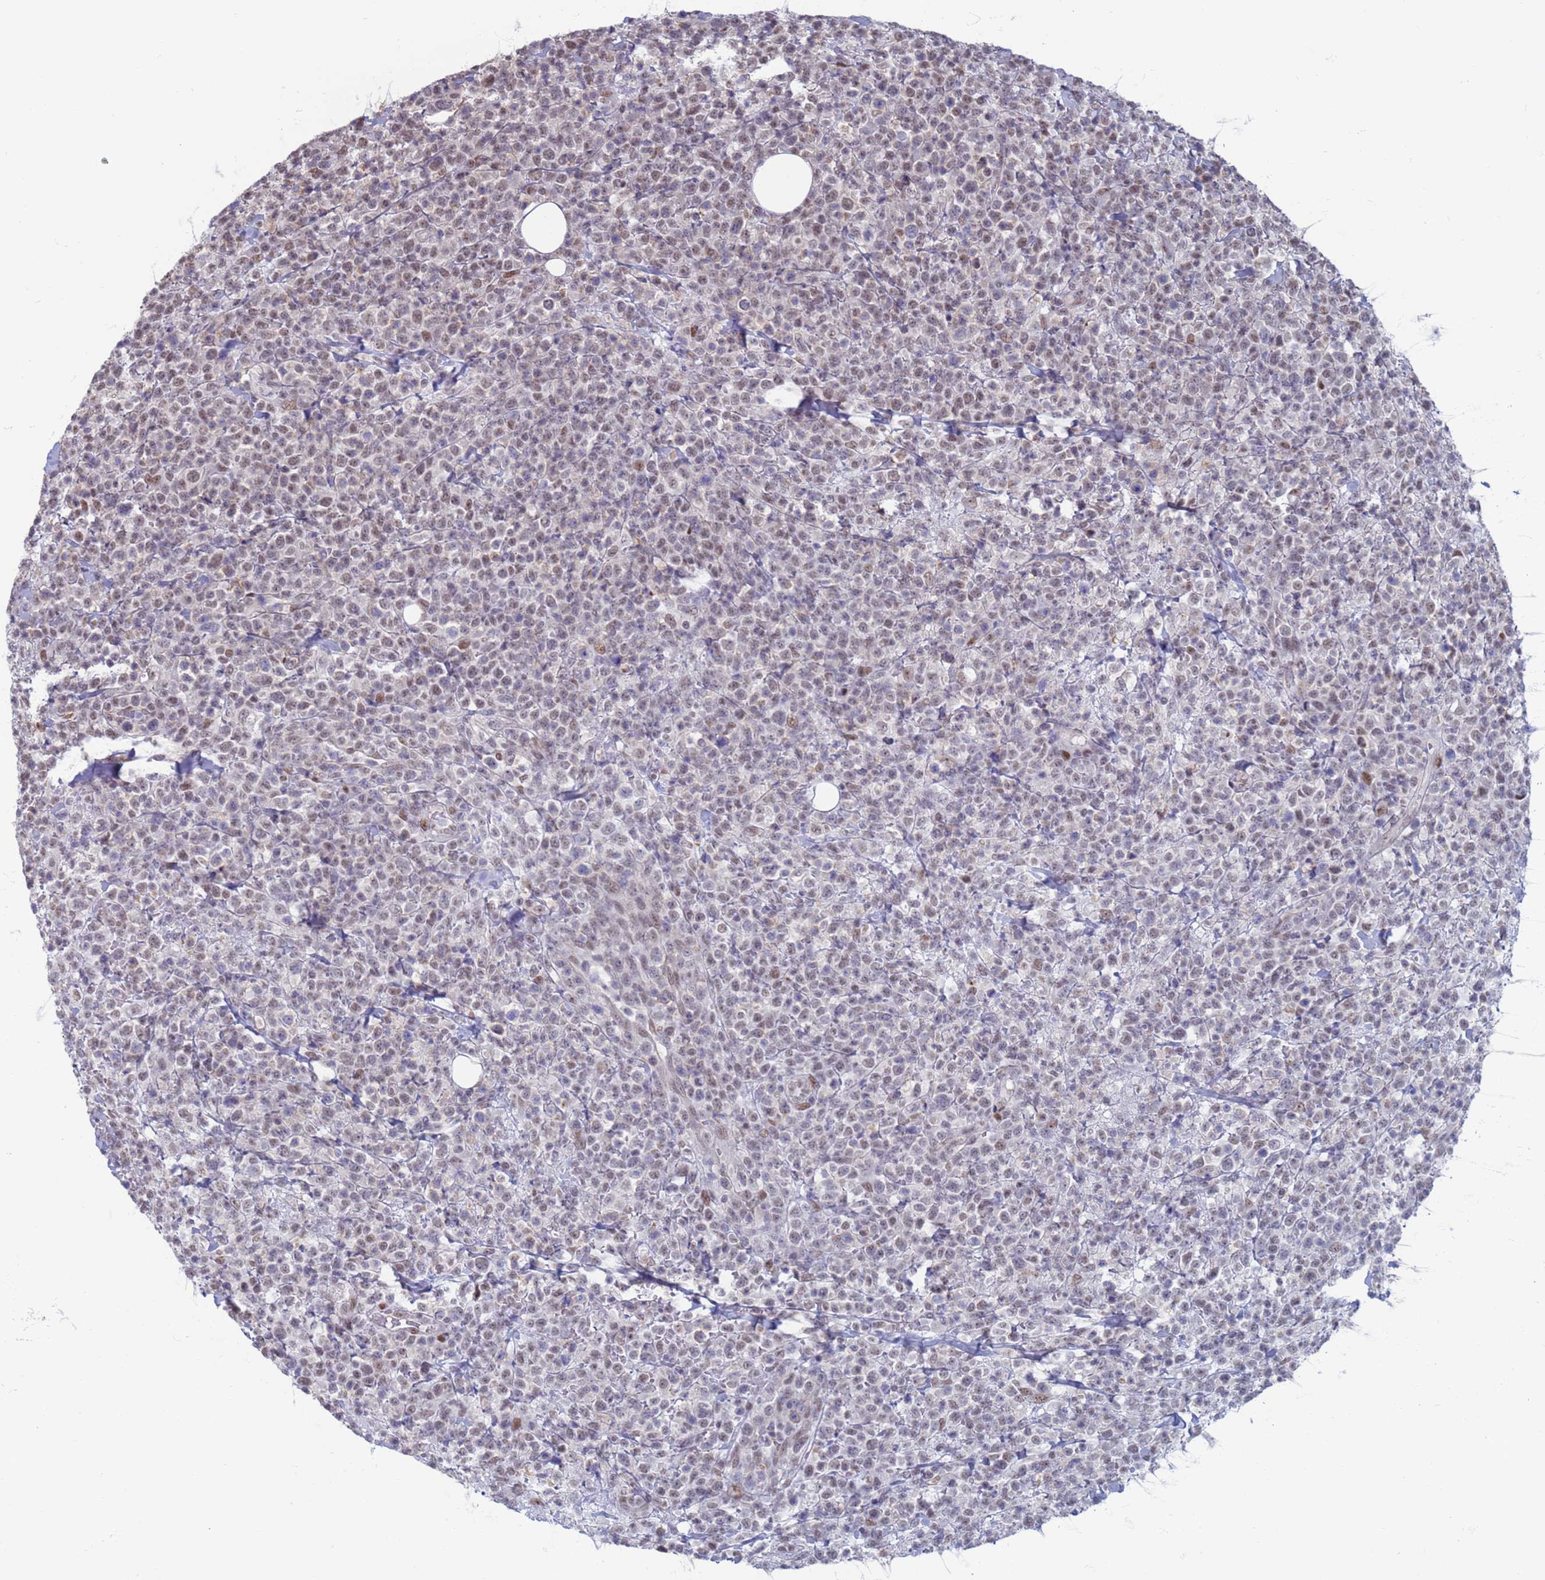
{"staining": {"intensity": "weak", "quantity": "25%-75%", "location": "nuclear"}, "tissue": "lymphoma", "cell_type": "Tumor cells", "image_type": "cancer", "snomed": [{"axis": "morphology", "description": "Malignant lymphoma, non-Hodgkin's type, High grade"}, {"axis": "topography", "description": "Colon"}], "caption": "Immunohistochemical staining of human high-grade malignant lymphoma, non-Hodgkin's type reveals low levels of weak nuclear expression in about 25%-75% of tumor cells.", "gene": "SAE1", "patient": {"sex": "female", "age": 53}}